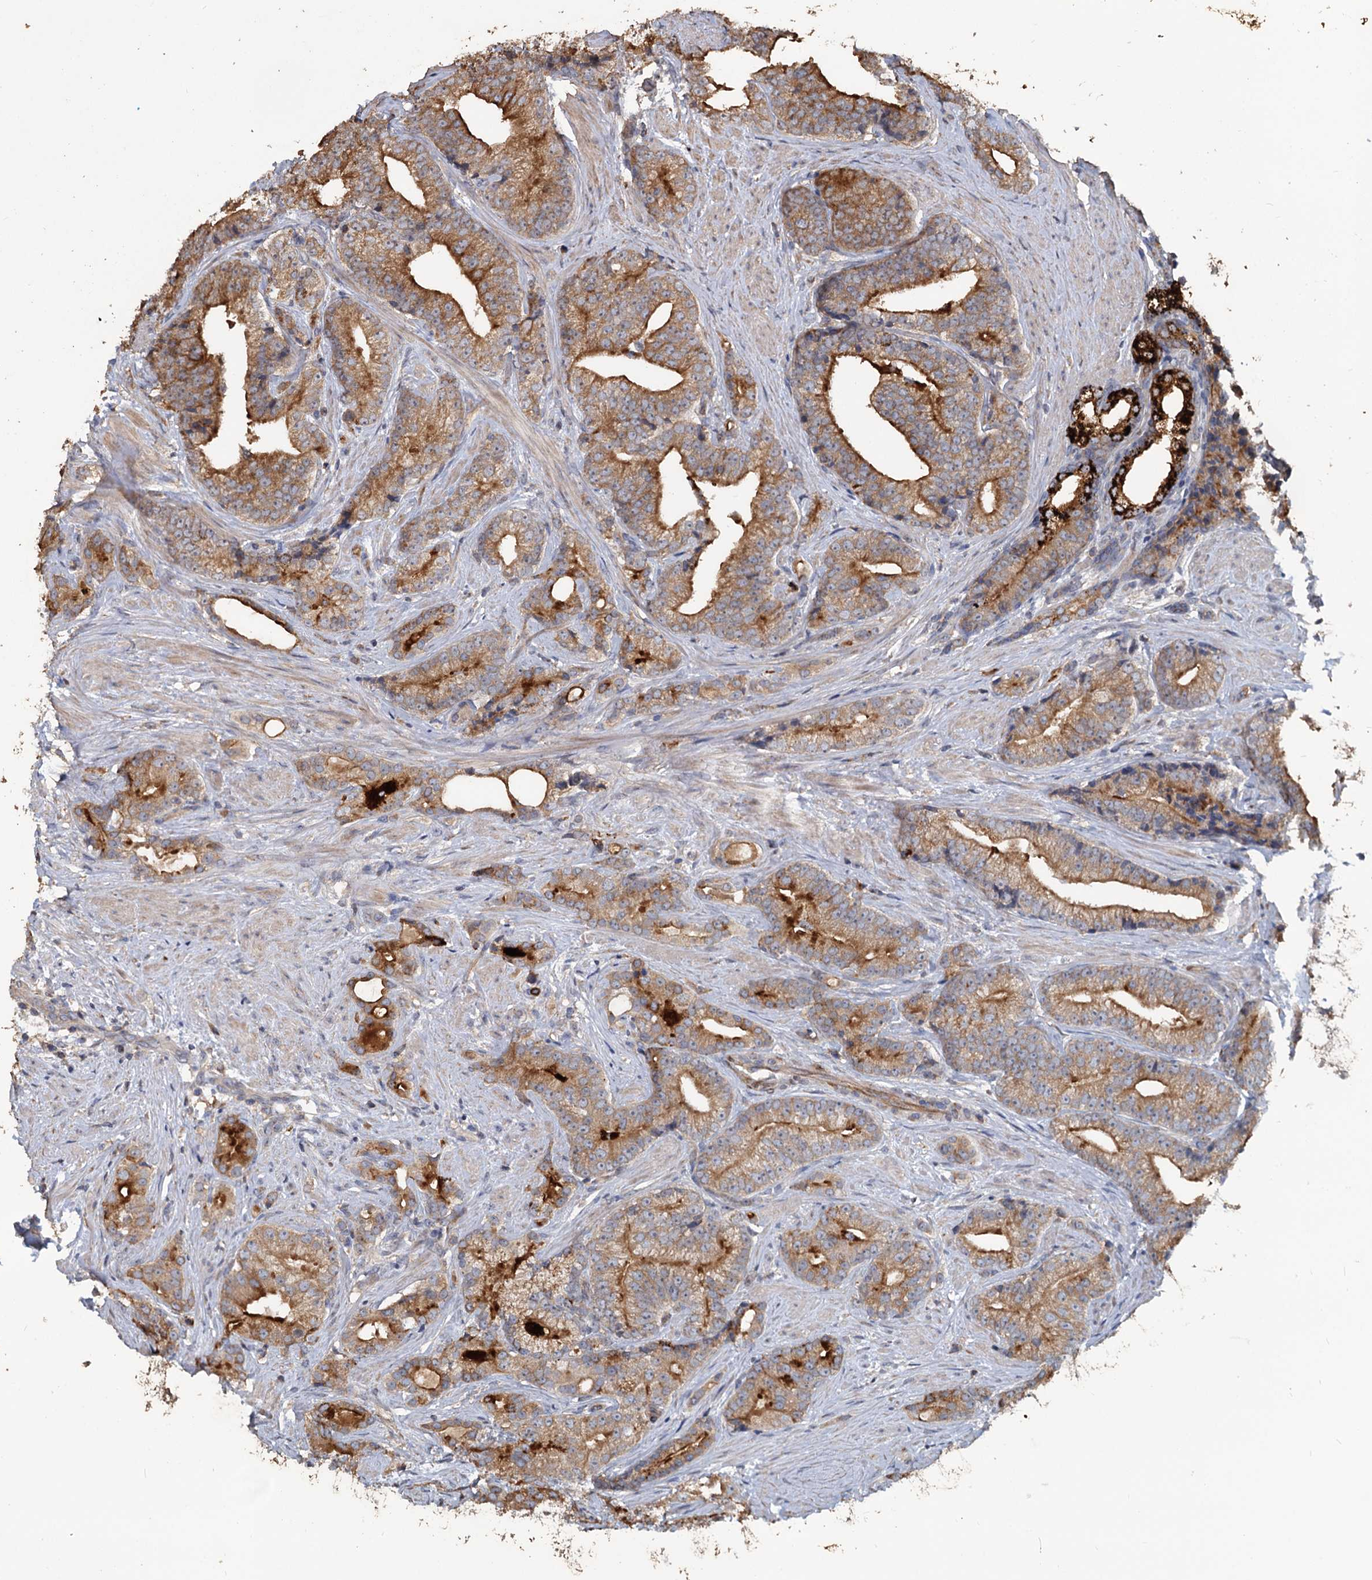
{"staining": {"intensity": "moderate", "quantity": ">75%", "location": "cytoplasmic/membranous"}, "tissue": "prostate cancer", "cell_type": "Tumor cells", "image_type": "cancer", "snomed": [{"axis": "morphology", "description": "Adenocarcinoma, Low grade"}, {"axis": "topography", "description": "Prostate"}], "caption": "A photomicrograph of adenocarcinoma (low-grade) (prostate) stained for a protein shows moderate cytoplasmic/membranous brown staining in tumor cells.", "gene": "DEPDC4", "patient": {"sex": "male", "age": 71}}